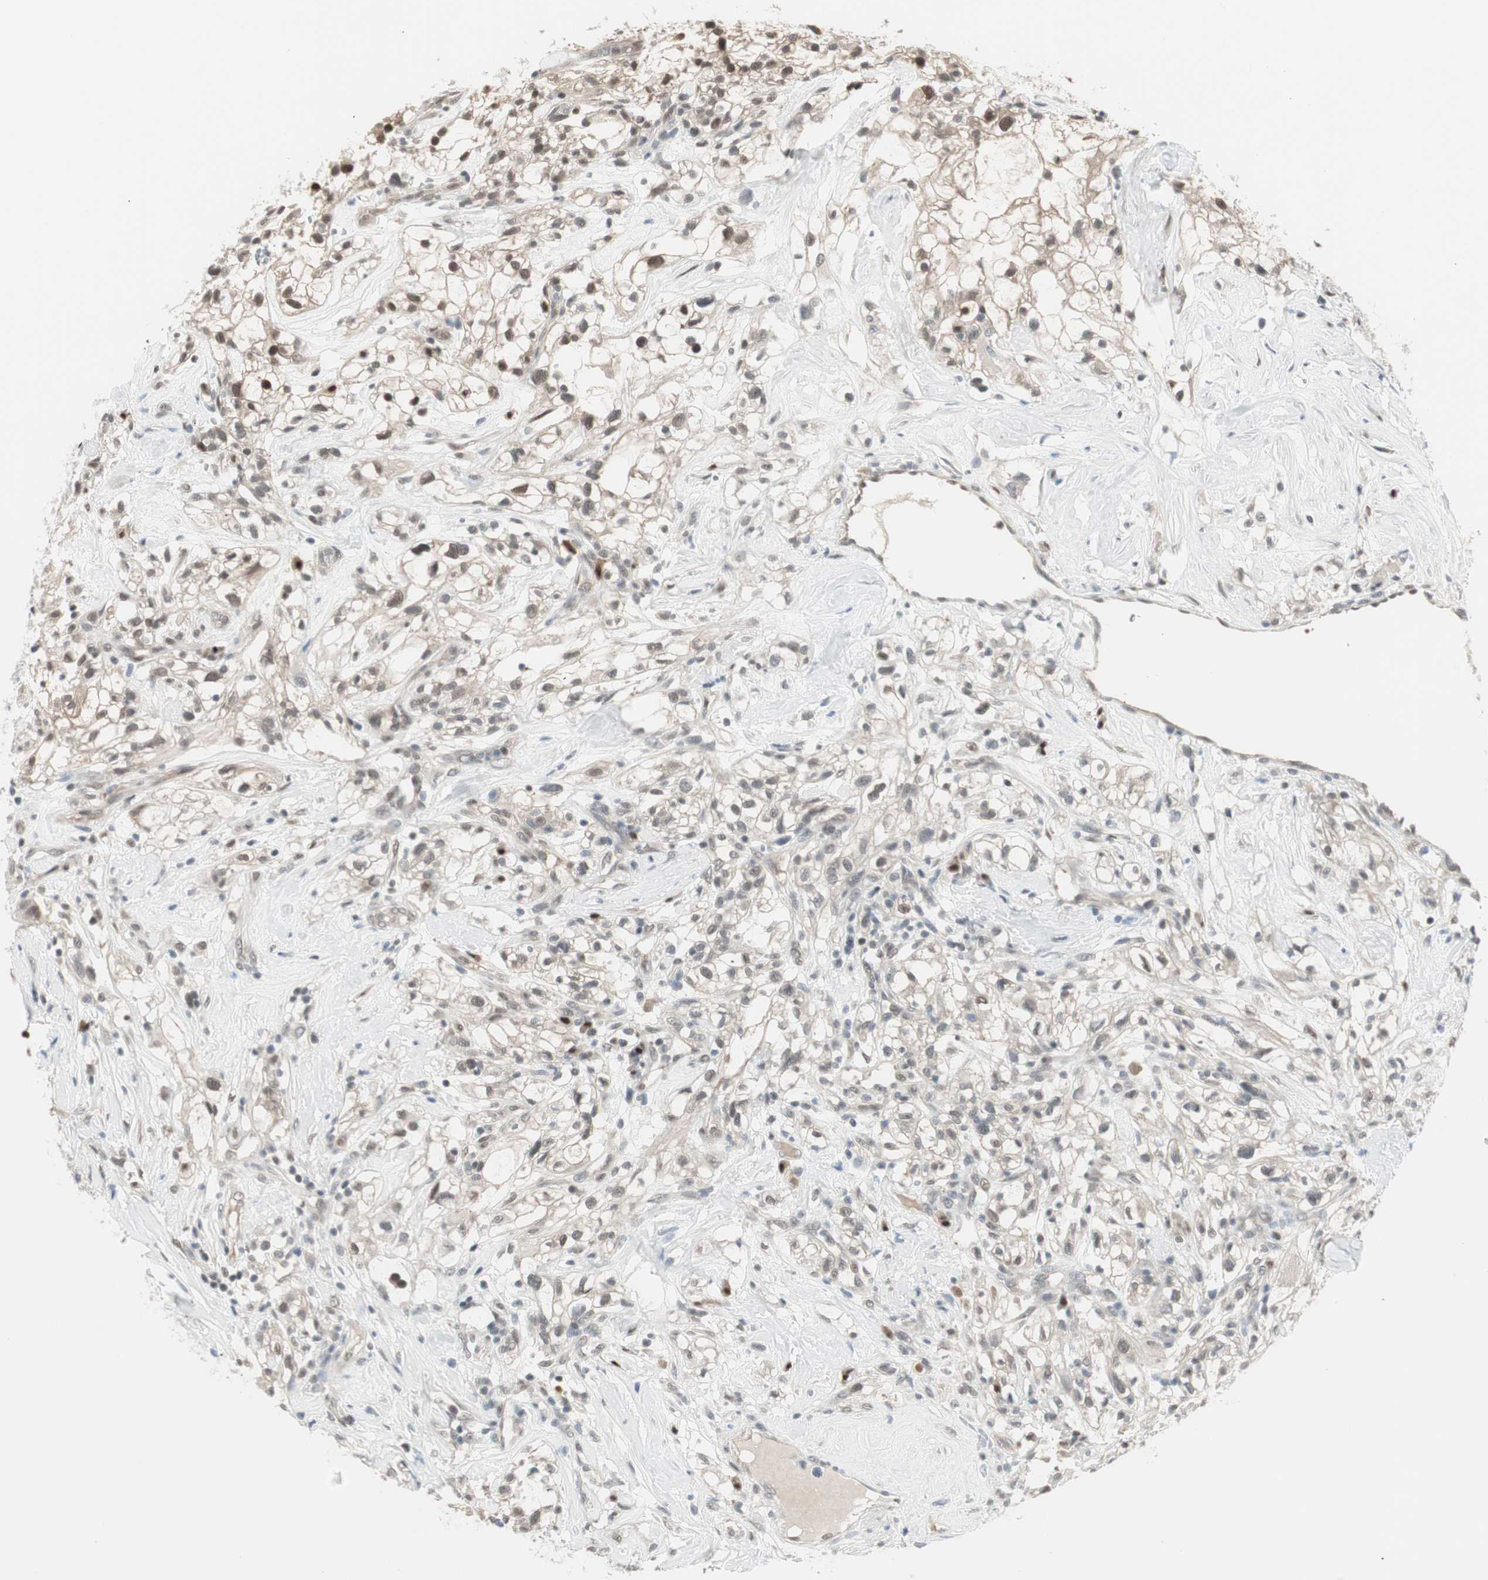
{"staining": {"intensity": "weak", "quantity": "25%-75%", "location": "cytoplasmic/membranous,nuclear"}, "tissue": "renal cancer", "cell_type": "Tumor cells", "image_type": "cancer", "snomed": [{"axis": "morphology", "description": "Adenocarcinoma, NOS"}, {"axis": "topography", "description": "Kidney"}], "caption": "An image of human adenocarcinoma (renal) stained for a protein demonstrates weak cytoplasmic/membranous and nuclear brown staining in tumor cells.", "gene": "LONP2", "patient": {"sex": "female", "age": 60}}